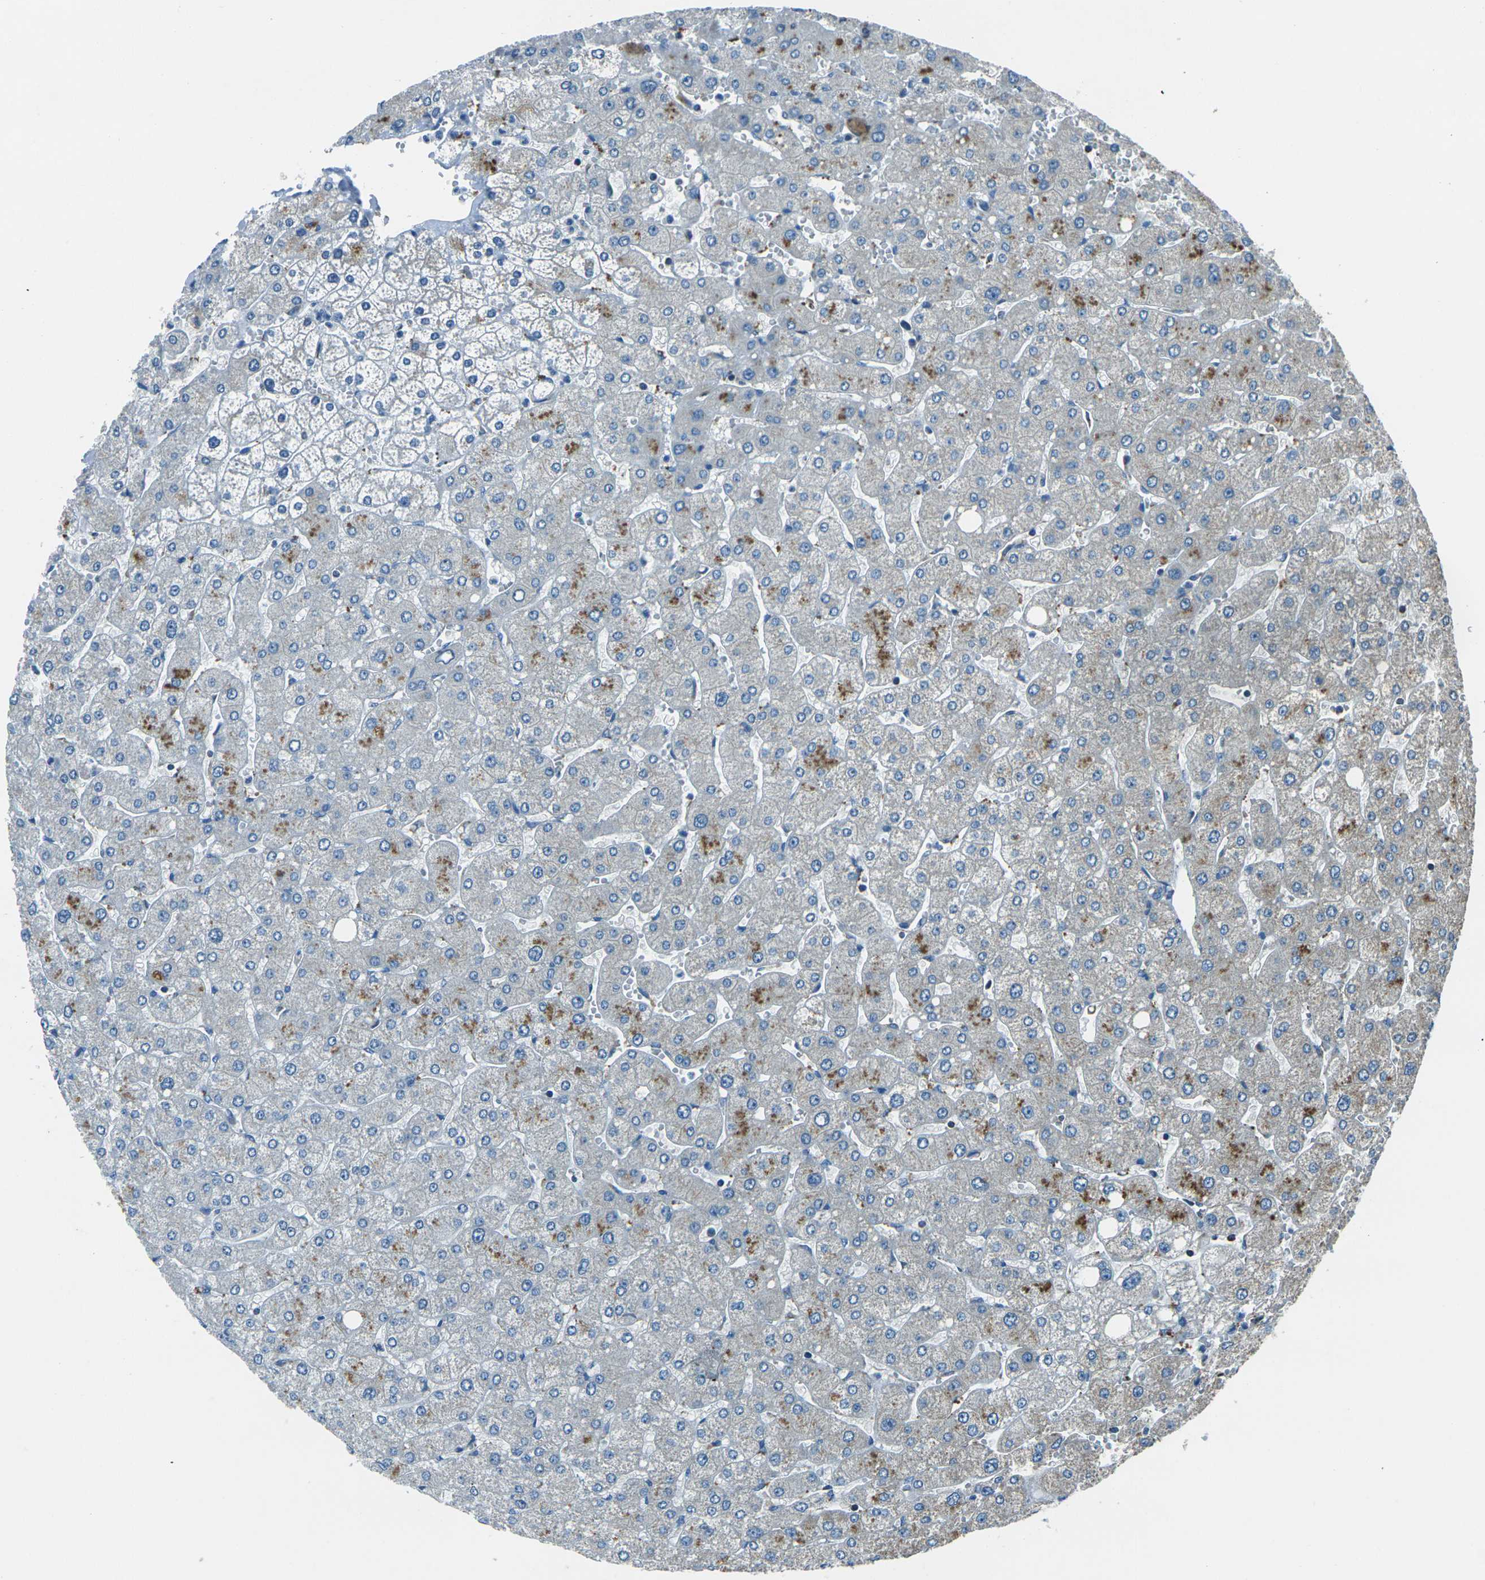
{"staining": {"intensity": "negative", "quantity": "none", "location": "none"}, "tissue": "liver", "cell_type": "Cholangiocytes", "image_type": "normal", "snomed": [{"axis": "morphology", "description": "Normal tissue, NOS"}, {"axis": "topography", "description": "Liver"}], "caption": "Immunohistochemical staining of normal liver shows no significant expression in cholangiocytes. Nuclei are stained in blue.", "gene": "IRF3", "patient": {"sex": "male", "age": 55}}